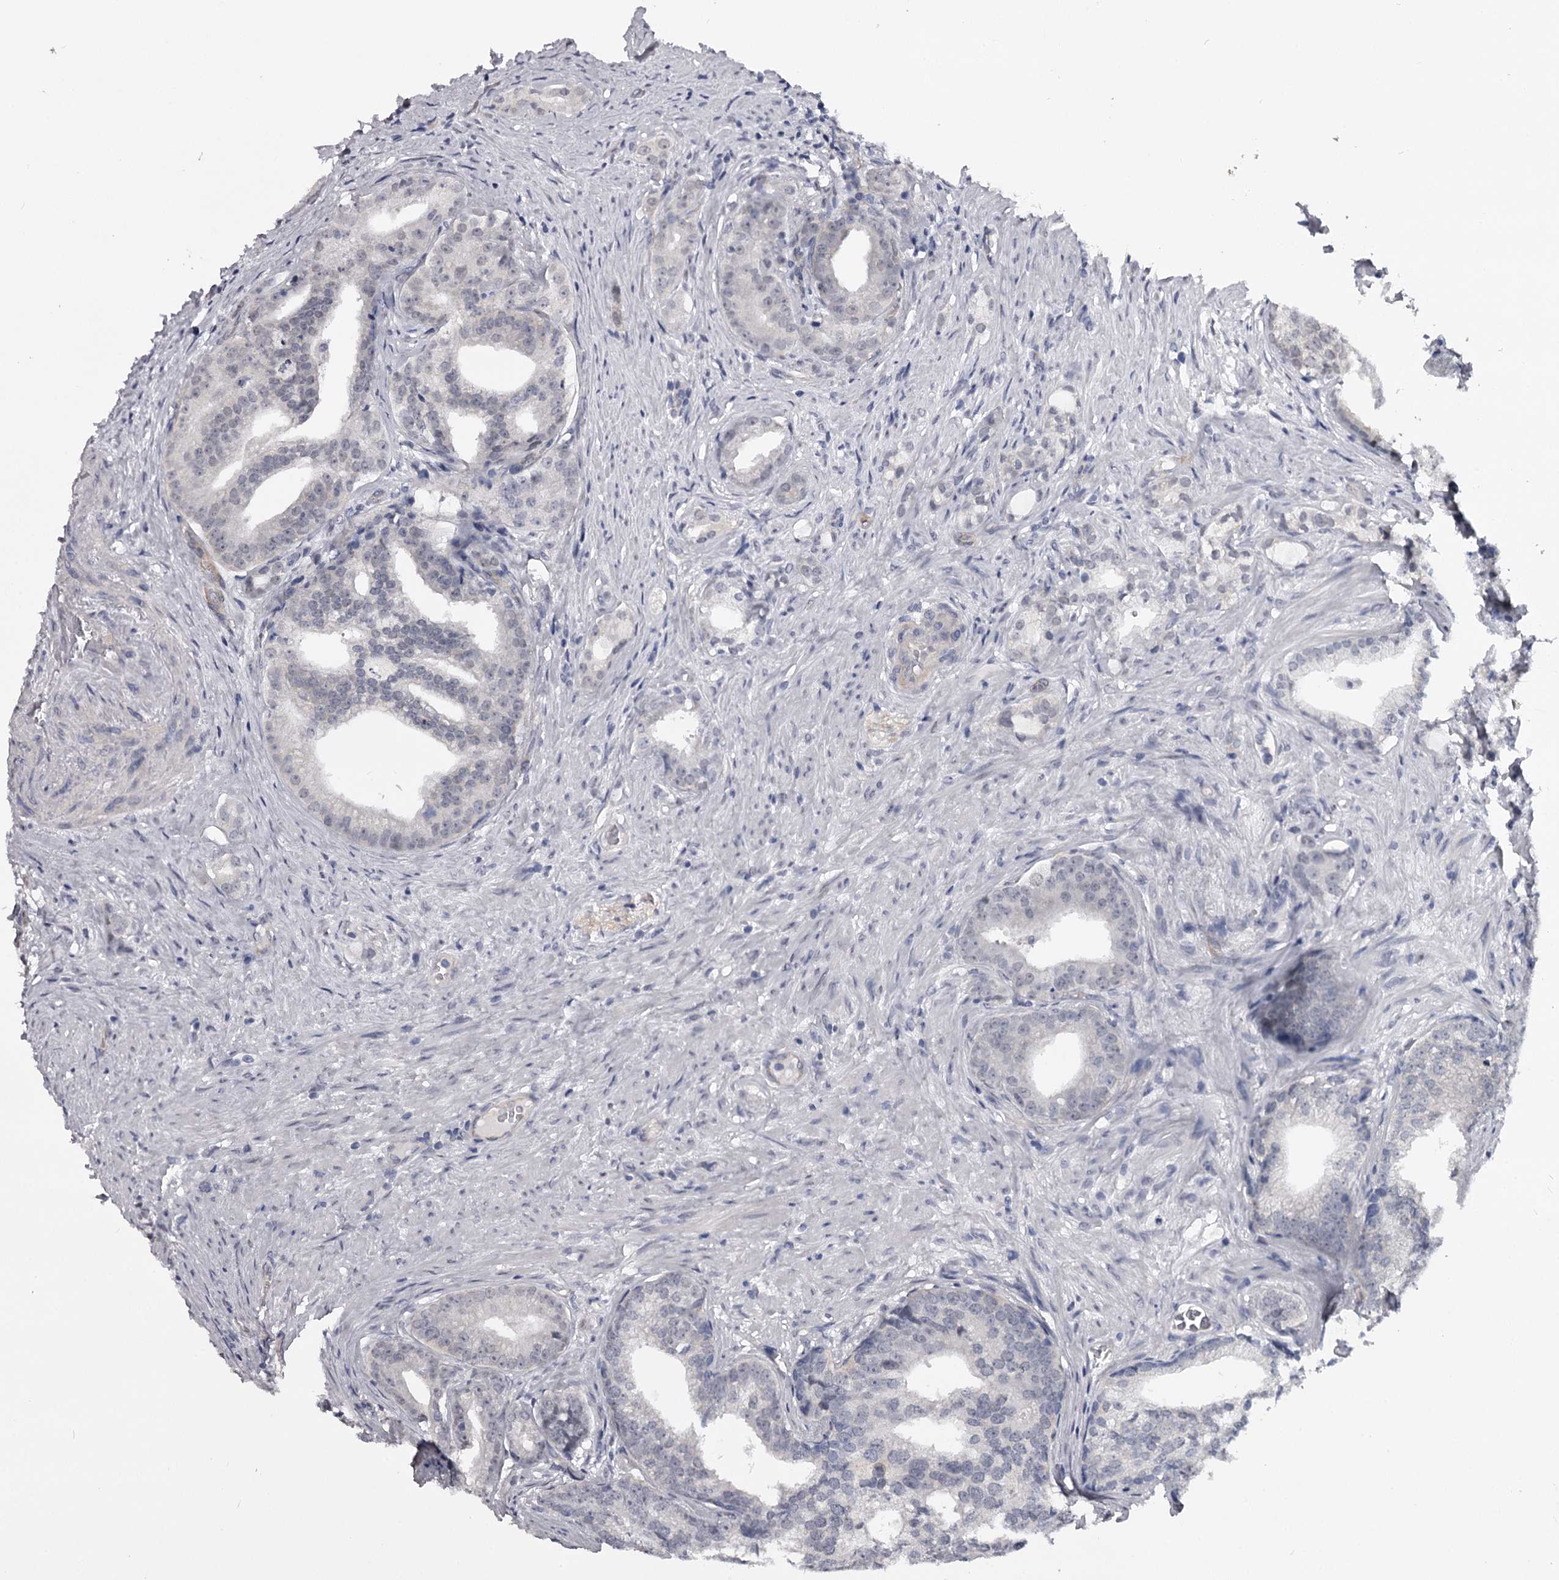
{"staining": {"intensity": "negative", "quantity": "none", "location": "none"}, "tissue": "prostate cancer", "cell_type": "Tumor cells", "image_type": "cancer", "snomed": [{"axis": "morphology", "description": "Adenocarcinoma, Low grade"}, {"axis": "topography", "description": "Prostate"}], "caption": "Immunohistochemistry (IHC) image of neoplastic tissue: prostate cancer stained with DAB reveals no significant protein staining in tumor cells.", "gene": "OVOL2", "patient": {"sex": "male", "age": 71}}